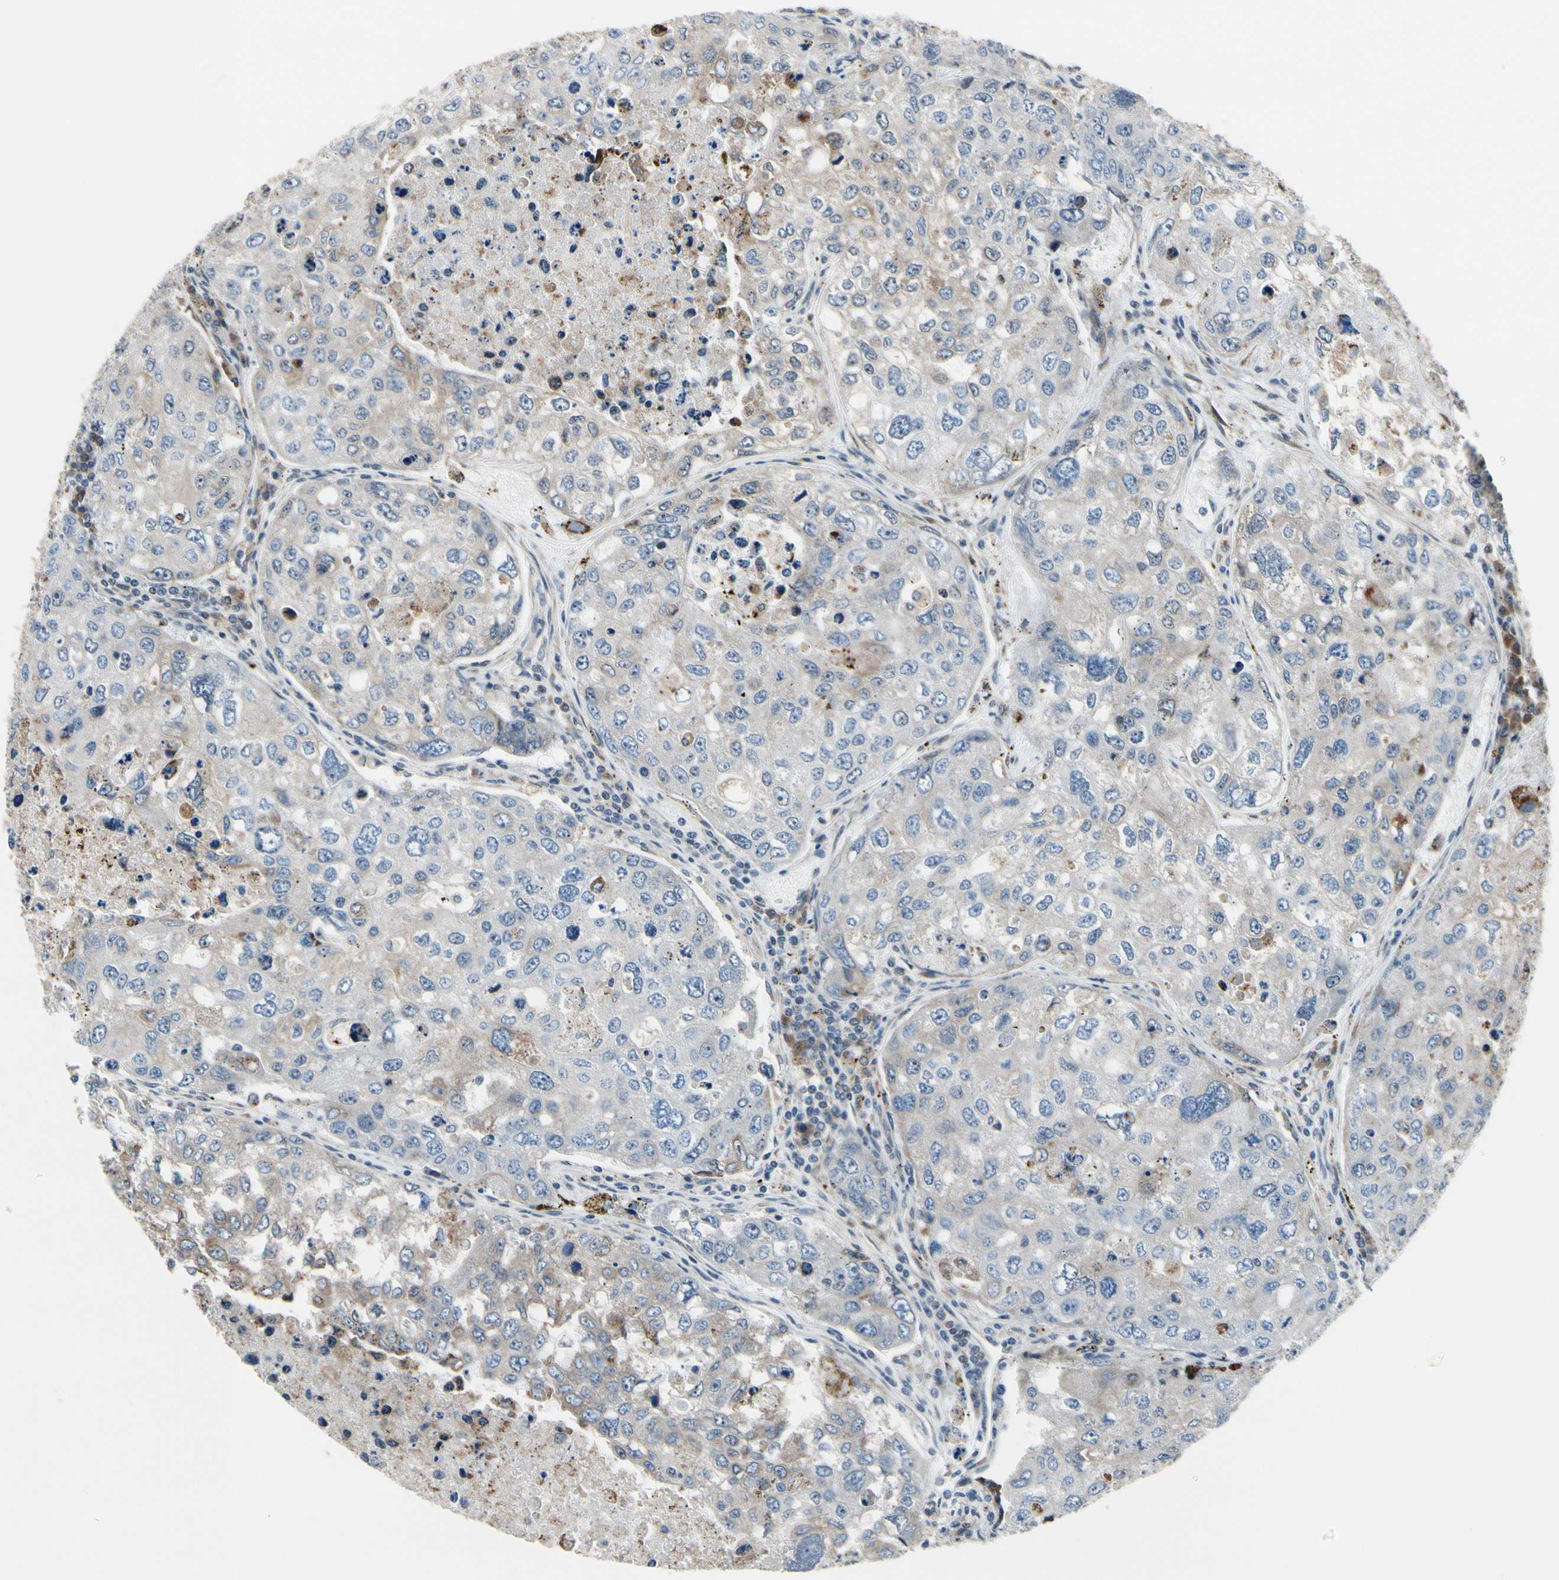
{"staining": {"intensity": "weak", "quantity": ">75%", "location": "cytoplasmic/membranous"}, "tissue": "urothelial cancer", "cell_type": "Tumor cells", "image_type": "cancer", "snomed": [{"axis": "morphology", "description": "Urothelial carcinoma, High grade"}, {"axis": "topography", "description": "Lymph node"}, {"axis": "topography", "description": "Urinary bladder"}], "caption": "Immunohistochemical staining of high-grade urothelial carcinoma displays low levels of weak cytoplasmic/membranous staining in about >75% of tumor cells.", "gene": "TMED7", "patient": {"sex": "male", "age": 51}}